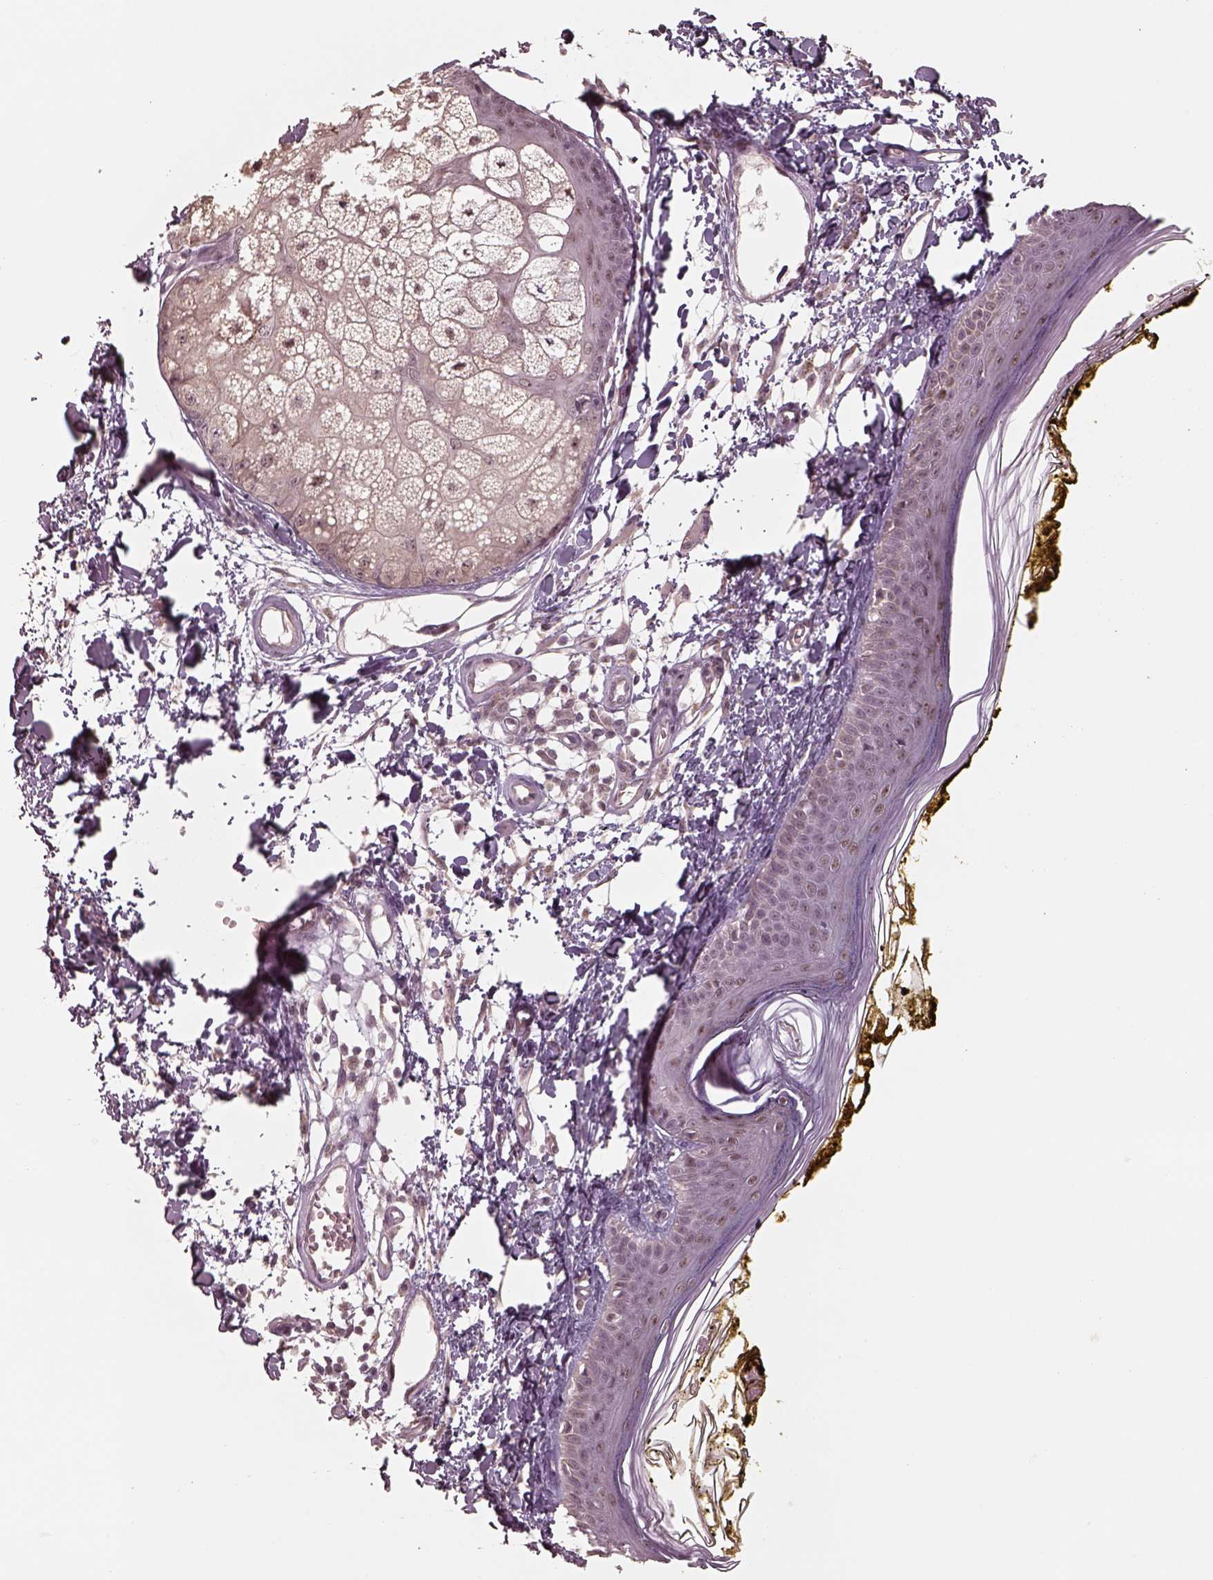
{"staining": {"intensity": "strong", "quantity": ">75%", "location": "nuclear"}, "tissue": "skin", "cell_type": "Fibroblasts", "image_type": "normal", "snomed": [{"axis": "morphology", "description": "Normal tissue, NOS"}, {"axis": "topography", "description": "Skin"}], "caption": "IHC photomicrograph of normal skin stained for a protein (brown), which exhibits high levels of strong nuclear positivity in approximately >75% of fibroblasts.", "gene": "ATXN7L3", "patient": {"sex": "male", "age": 76}}